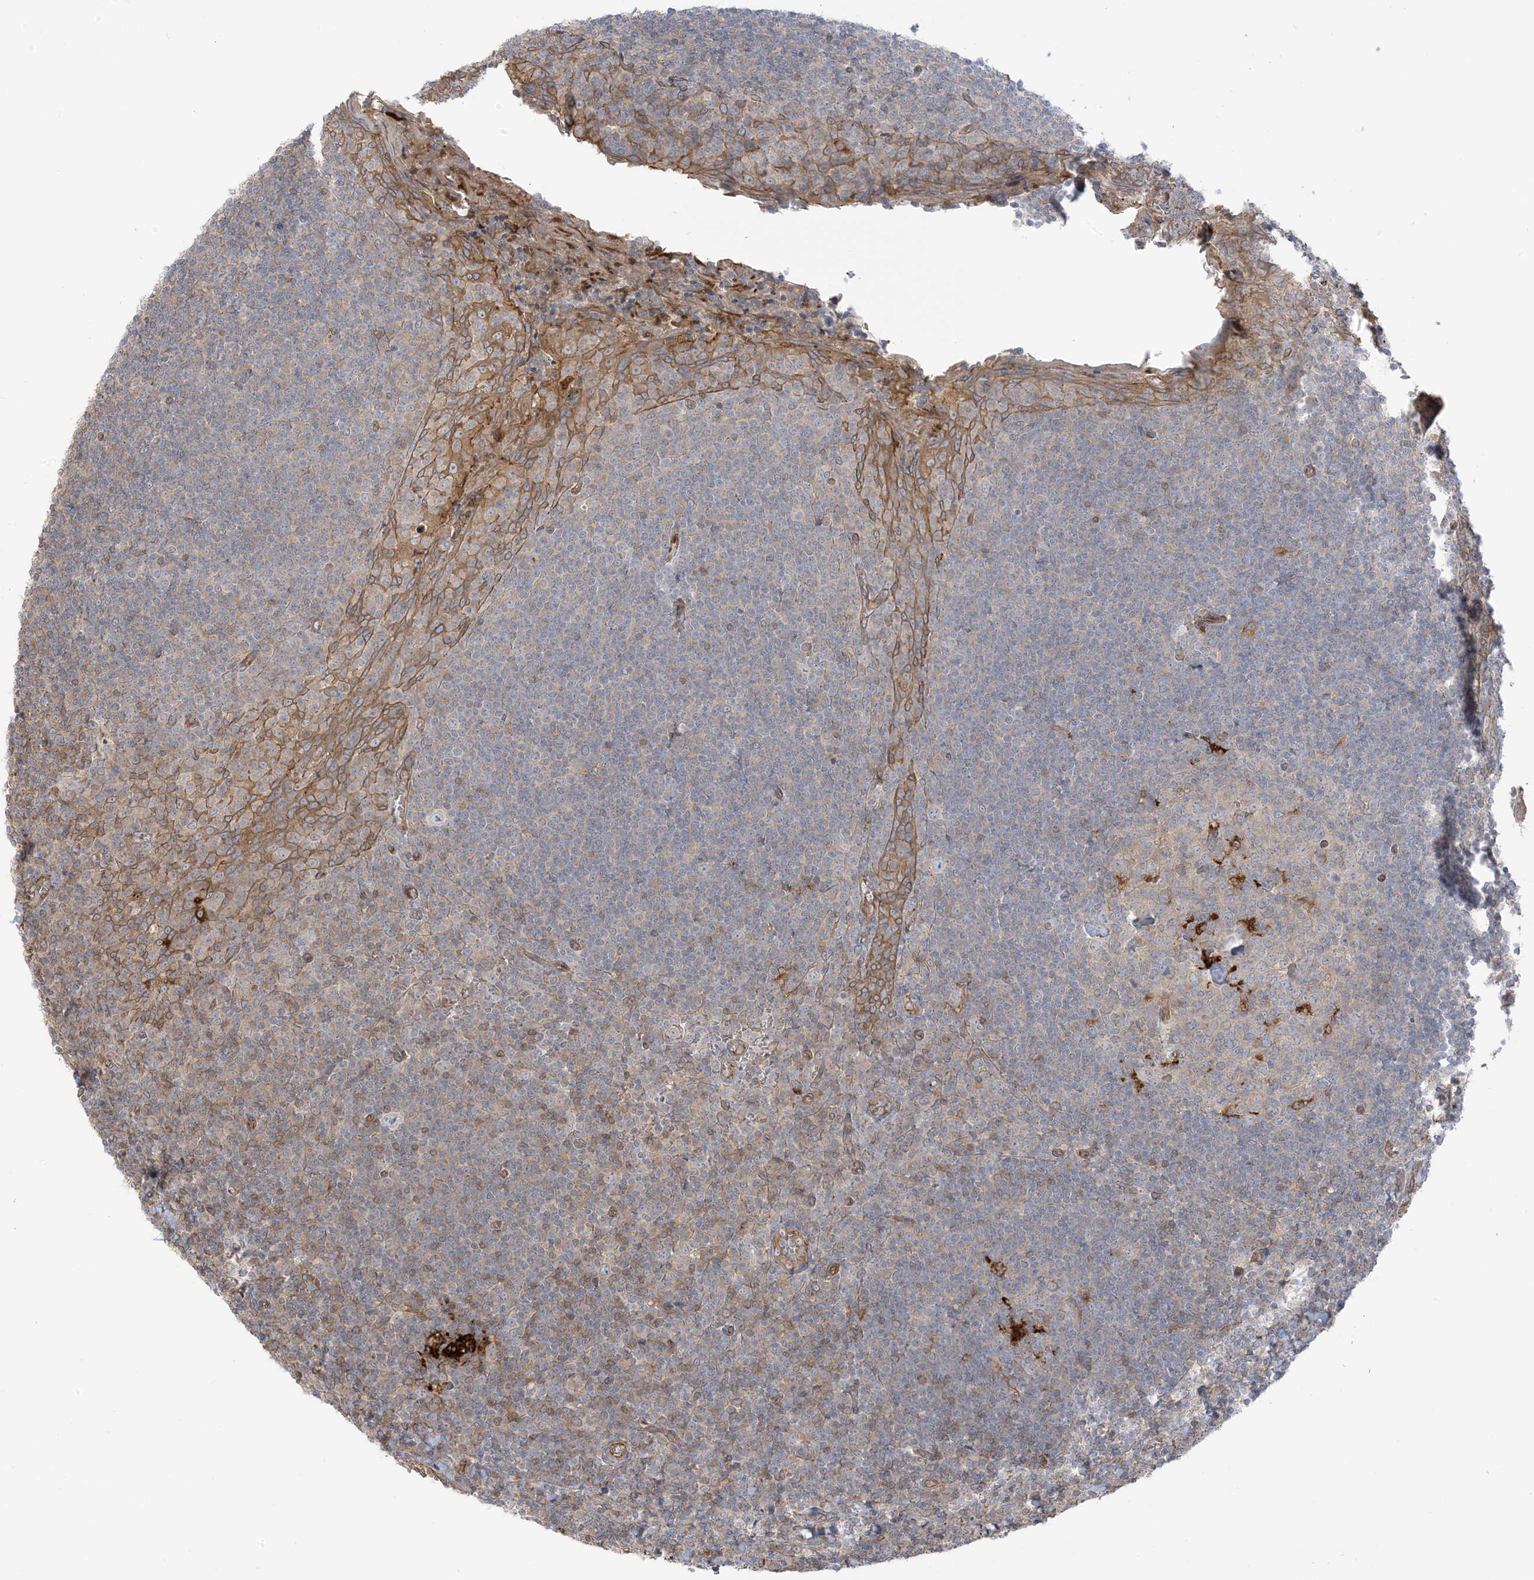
{"staining": {"intensity": "moderate", "quantity": "<25%", "location": "cytoplasmic/membranous"}, "tissue": "tonsil", "cell_type": "Germinal center cells", "image_type": "normal", "snomed": [{"axis": "morphology", "description": "Normal tissue, NOS"}, {"axis": "topography", "description": "Tonsil"}], "caption": "Immunohistochemical staining of normal tonsil displays low levels of moderate cytoplasmic/membranous positivity in approximately <25% of germinal center cells.", "gene": "ICMT", "patient": {"sex": "male", "age": 27}}